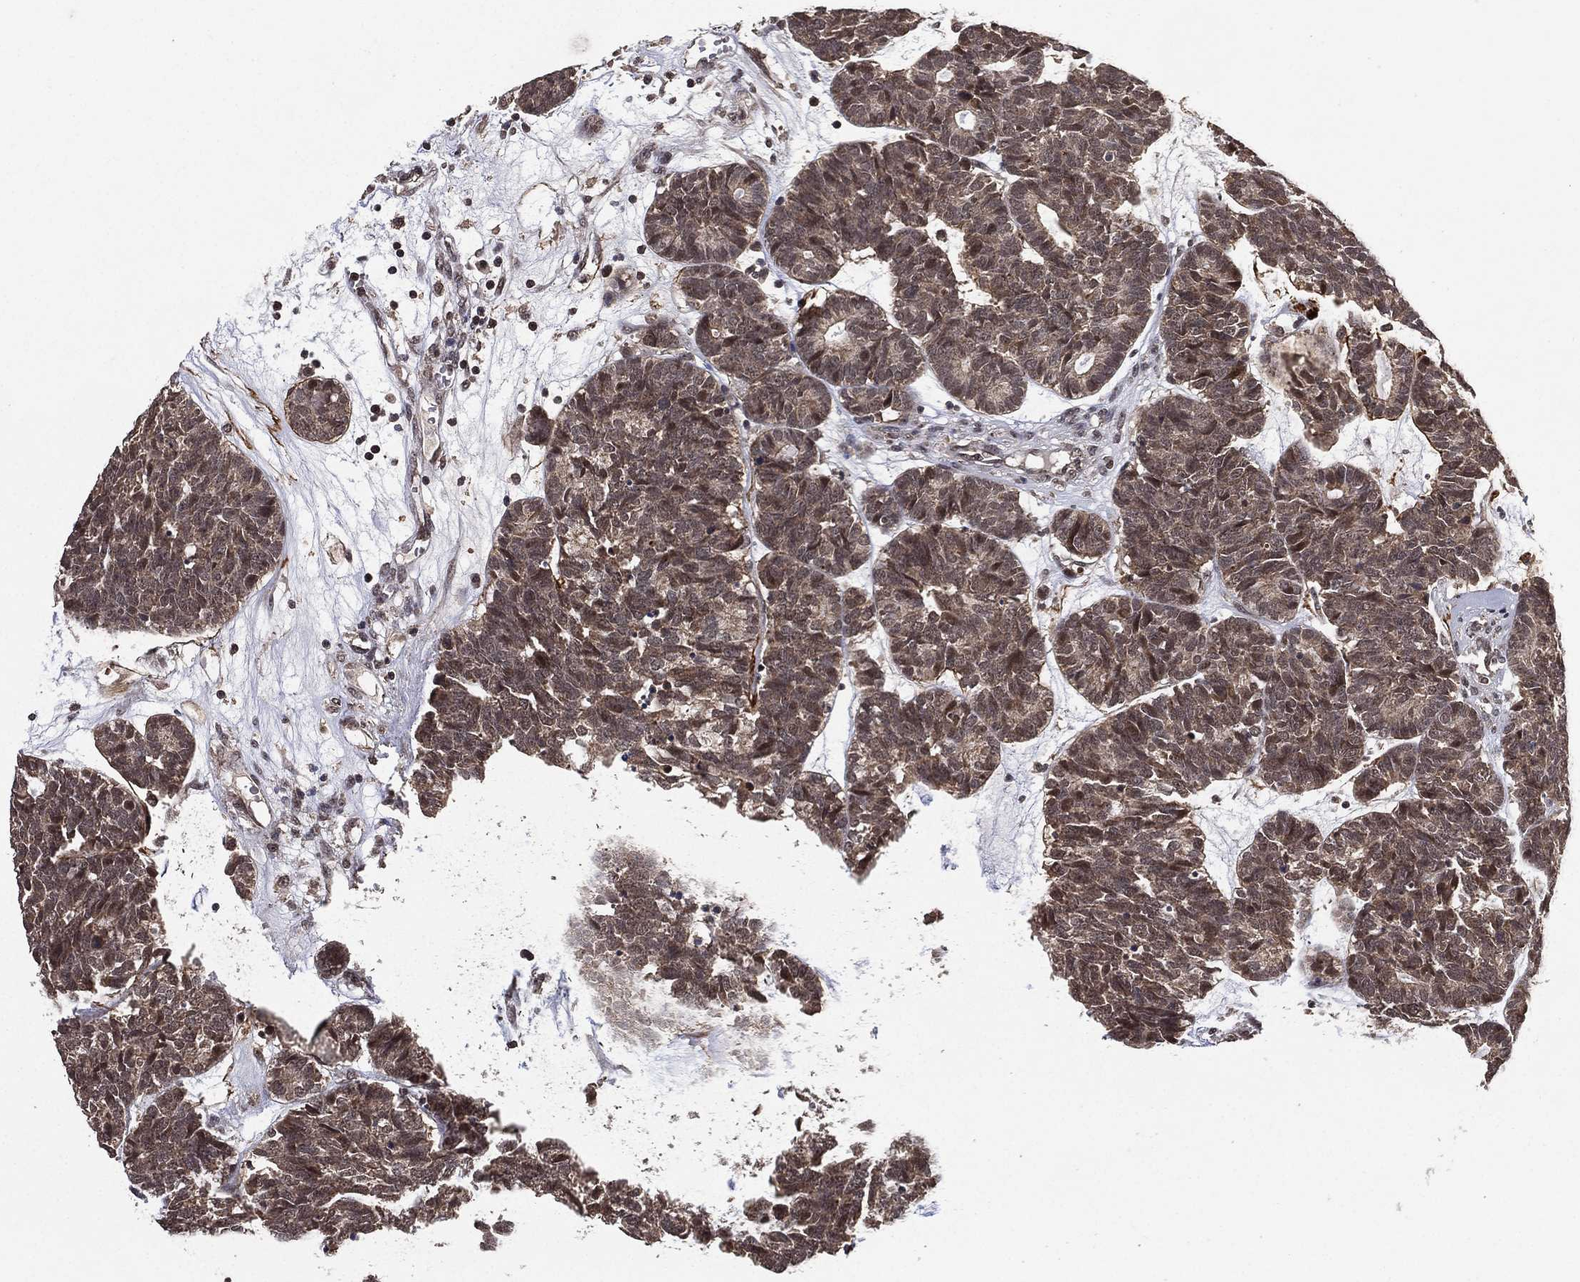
{"staining": {"intensity": "moderate", "quantity": "<25%", "location": "nuclear"}, "tissue": "head and neck cancer", "cell_type": "Tumor cells", "image_type": "cancer", "snomed": [{"axis": "morphology", "description": "Adenocarcinoma, NOS"}, {"axis": "topography", "description": "Head-Neck"}], "caption": "Tumor cells exhibit low levels of moderate nuclear expression in approximately <25% of cells in human head and neck adenocarcinoma.", "gene": "NELFCD", "patient": {"sex": "female", "age": 81}}